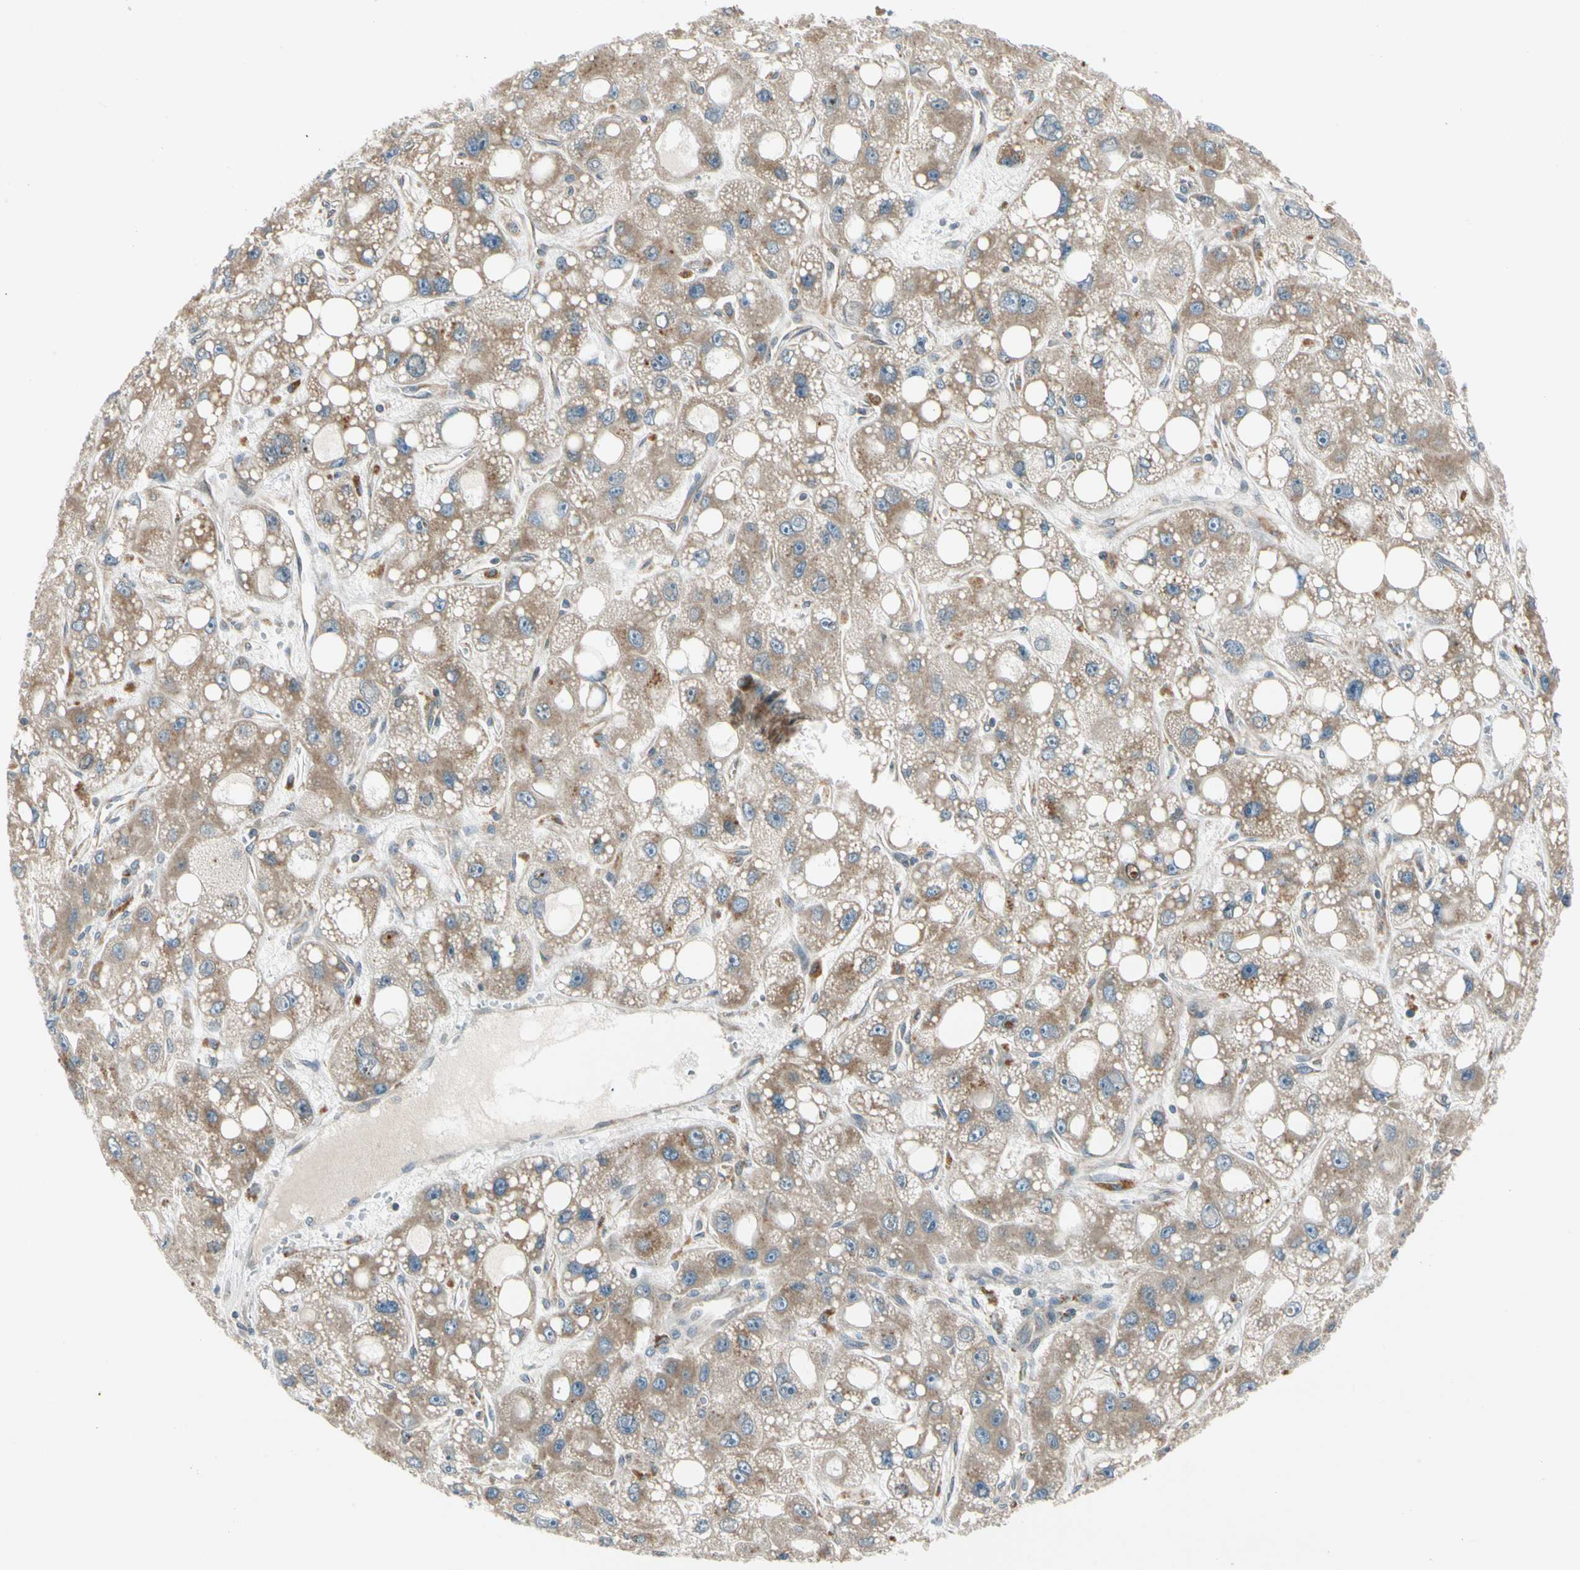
{"staining": {"intensity": "moderate", "quantity": ">75%", "location": "cytoplasmic/membranous"}, "tissue": "liver cancer", "cell_type": "Tumor cells", "image_type": "cancer", "snomed": [{"axis": "morphology", "description": "Carcinoma, Hepatocellular, NOS"}, {"axis": "topography", "description": "Liver"}], "caption": "Moderate cytoplasmic/membranous expression for a protein is identified in about >75% of tumor cells of liver hepatocellular carcinoma using immunohistochemistry.", "gene": "TRIO", "patient": {"sex": "male", "age": 55}}